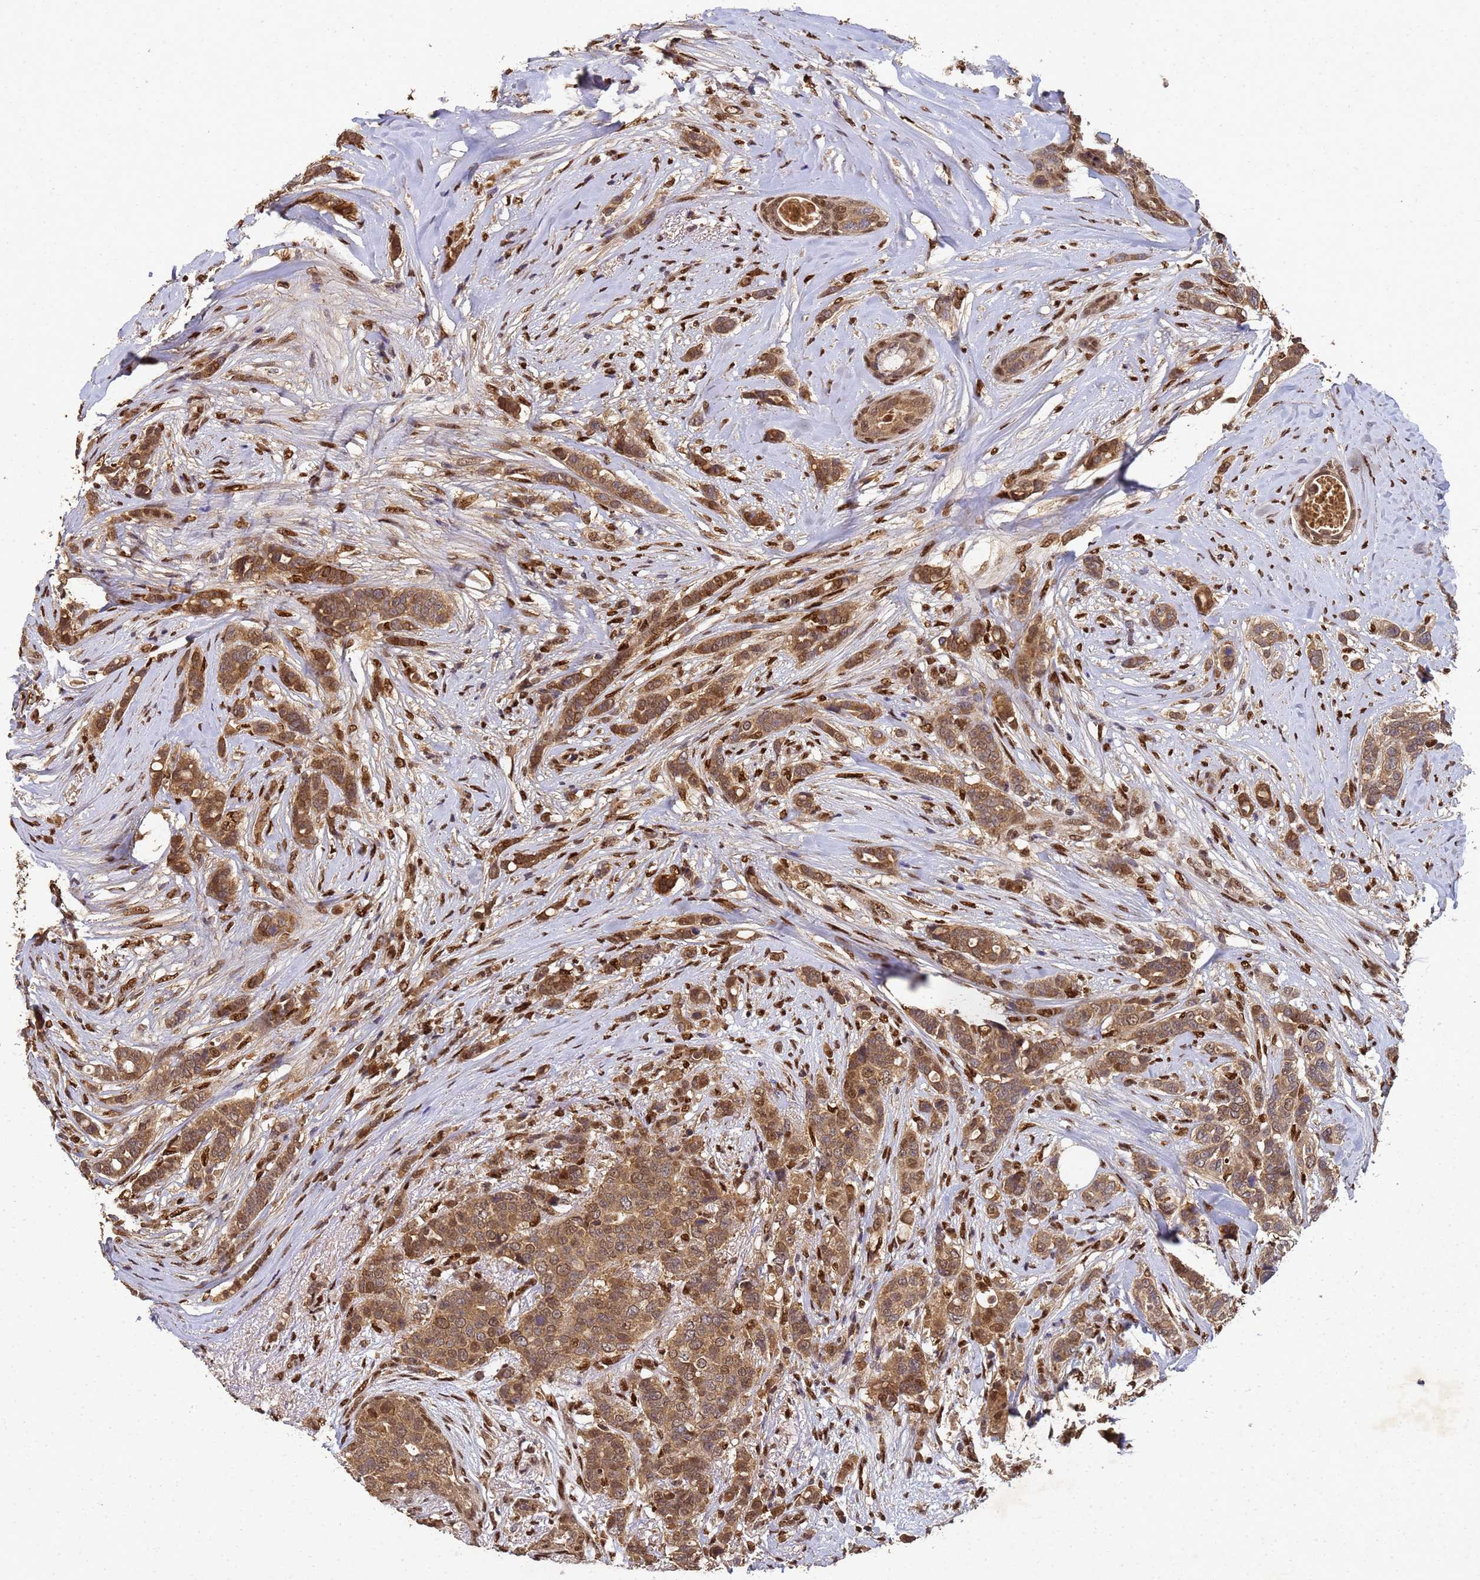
{"staining": {"intensity": "moderate", "quantity": ">75%", "location": "cytoplasmic/membranous,nuclear"}, "tissue": "breast cancer", "cell_type": "Tumor cells", "image_type": "cancer", "snomed": [{"axis": "morphology", "description": "Lobular carcinoma"}, {"axis": "topography", "description": "Breast"}], "caption": "Breast cancer stained with immunohistochemistry (IHC) demonstrates moderate cytoplasmic/membranous and nuclear staining in about >75% of tumor cells.", "gene": "SECISBP2", "patient": {"sex": "female", "age": 51}}